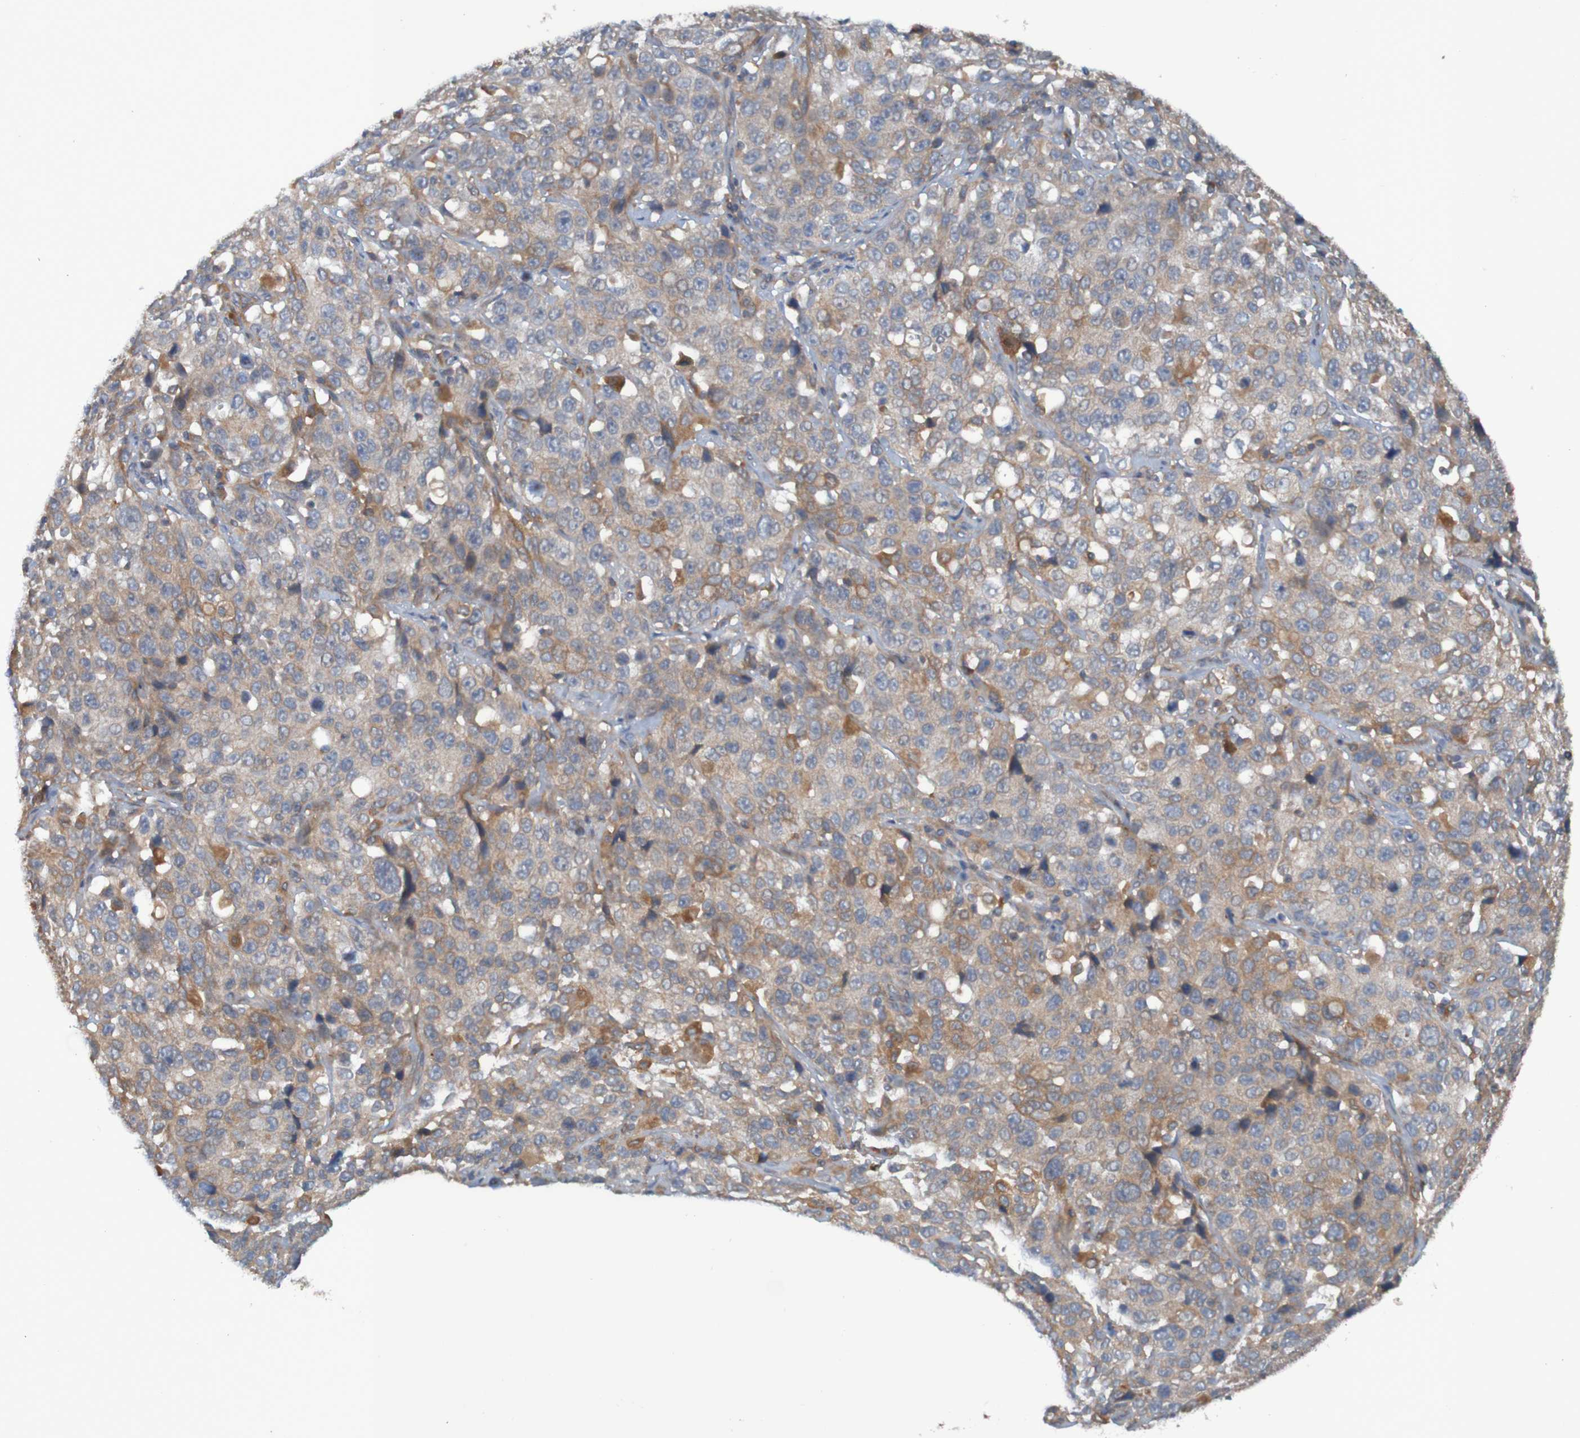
{"staining": {"intensity": "weak", "quantity": ">75%", "location": "cytoplasmic/membranous"}, "tissue": "stomach cancer", "cell_type": "Tumor cells", "image_type": "cancer", "snomed": [{"axis": "morphology", "description": "Normal tissue, NOS"}, {"axis": "morphology", "description": "Adenocarcinoma, NOS"}, {"axis": "topography", "description": "Stomach"}], "caption": "A brown stain shows weak cytoplasmic/membranous positivity of a protein in human adenocarcinoma (stomach) tumor cells.", "gene": "DNAJC4", "patient": {"sex": "male", "age": 48}}